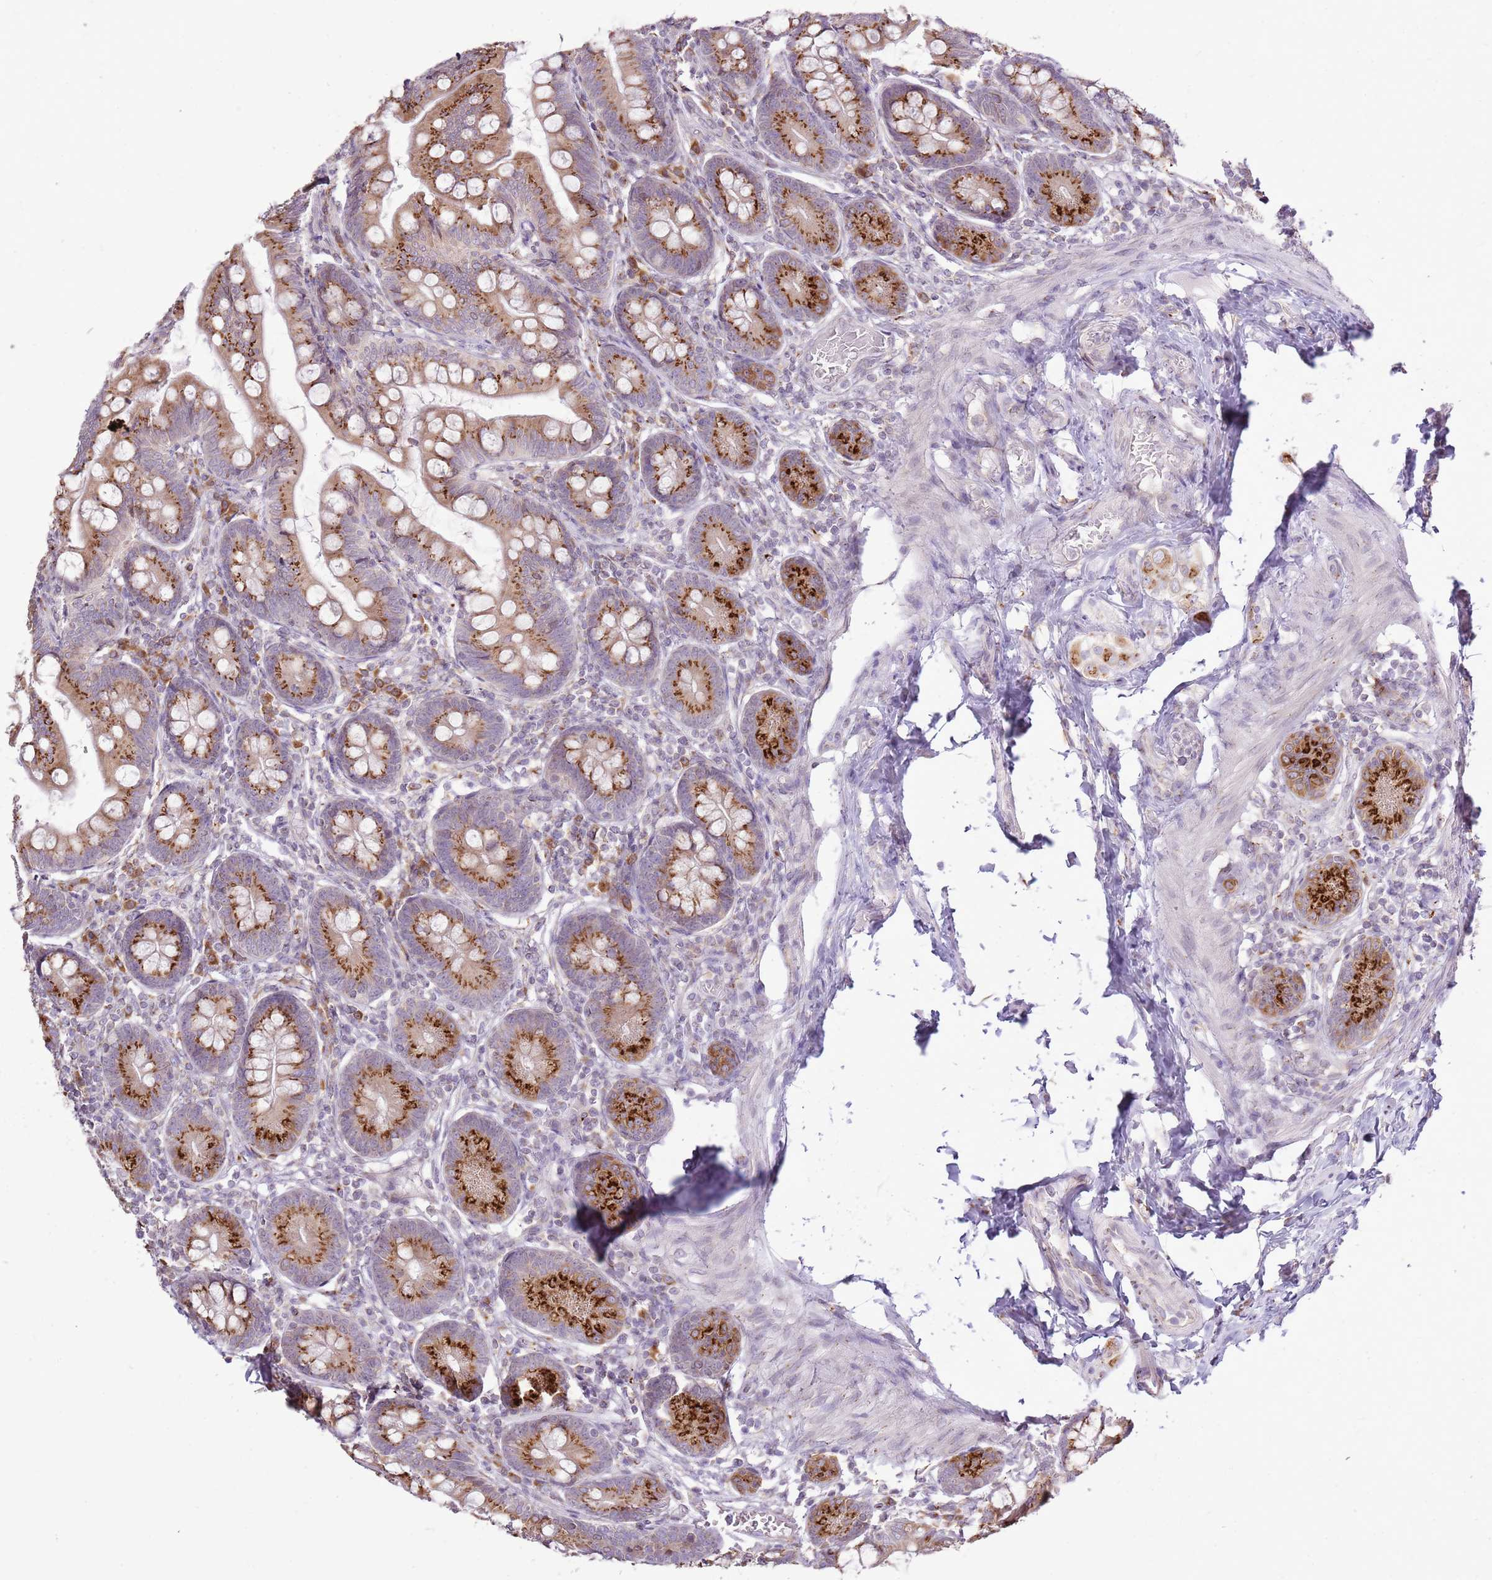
{"staining": {"intensity": "strong", "quantity": ">75%", "location": "cytoplasmic/membranous"}, "tissue": "small intestine", "cell_type": "Glandular cells", "image_type": "normal", "snomed": [{"axis": "morphology", "description": "Normal tissue, NOS"}, {"axis": "topography", "description": "Small intestine"}], "caption": "Small intestine stained for a protein (brown) reveals strong cytoplasmic/membranous positive positivity in approximately >75% of glandular cells.", "gene": "TMED10", "patient": {"sex": "male", "age": 7}}